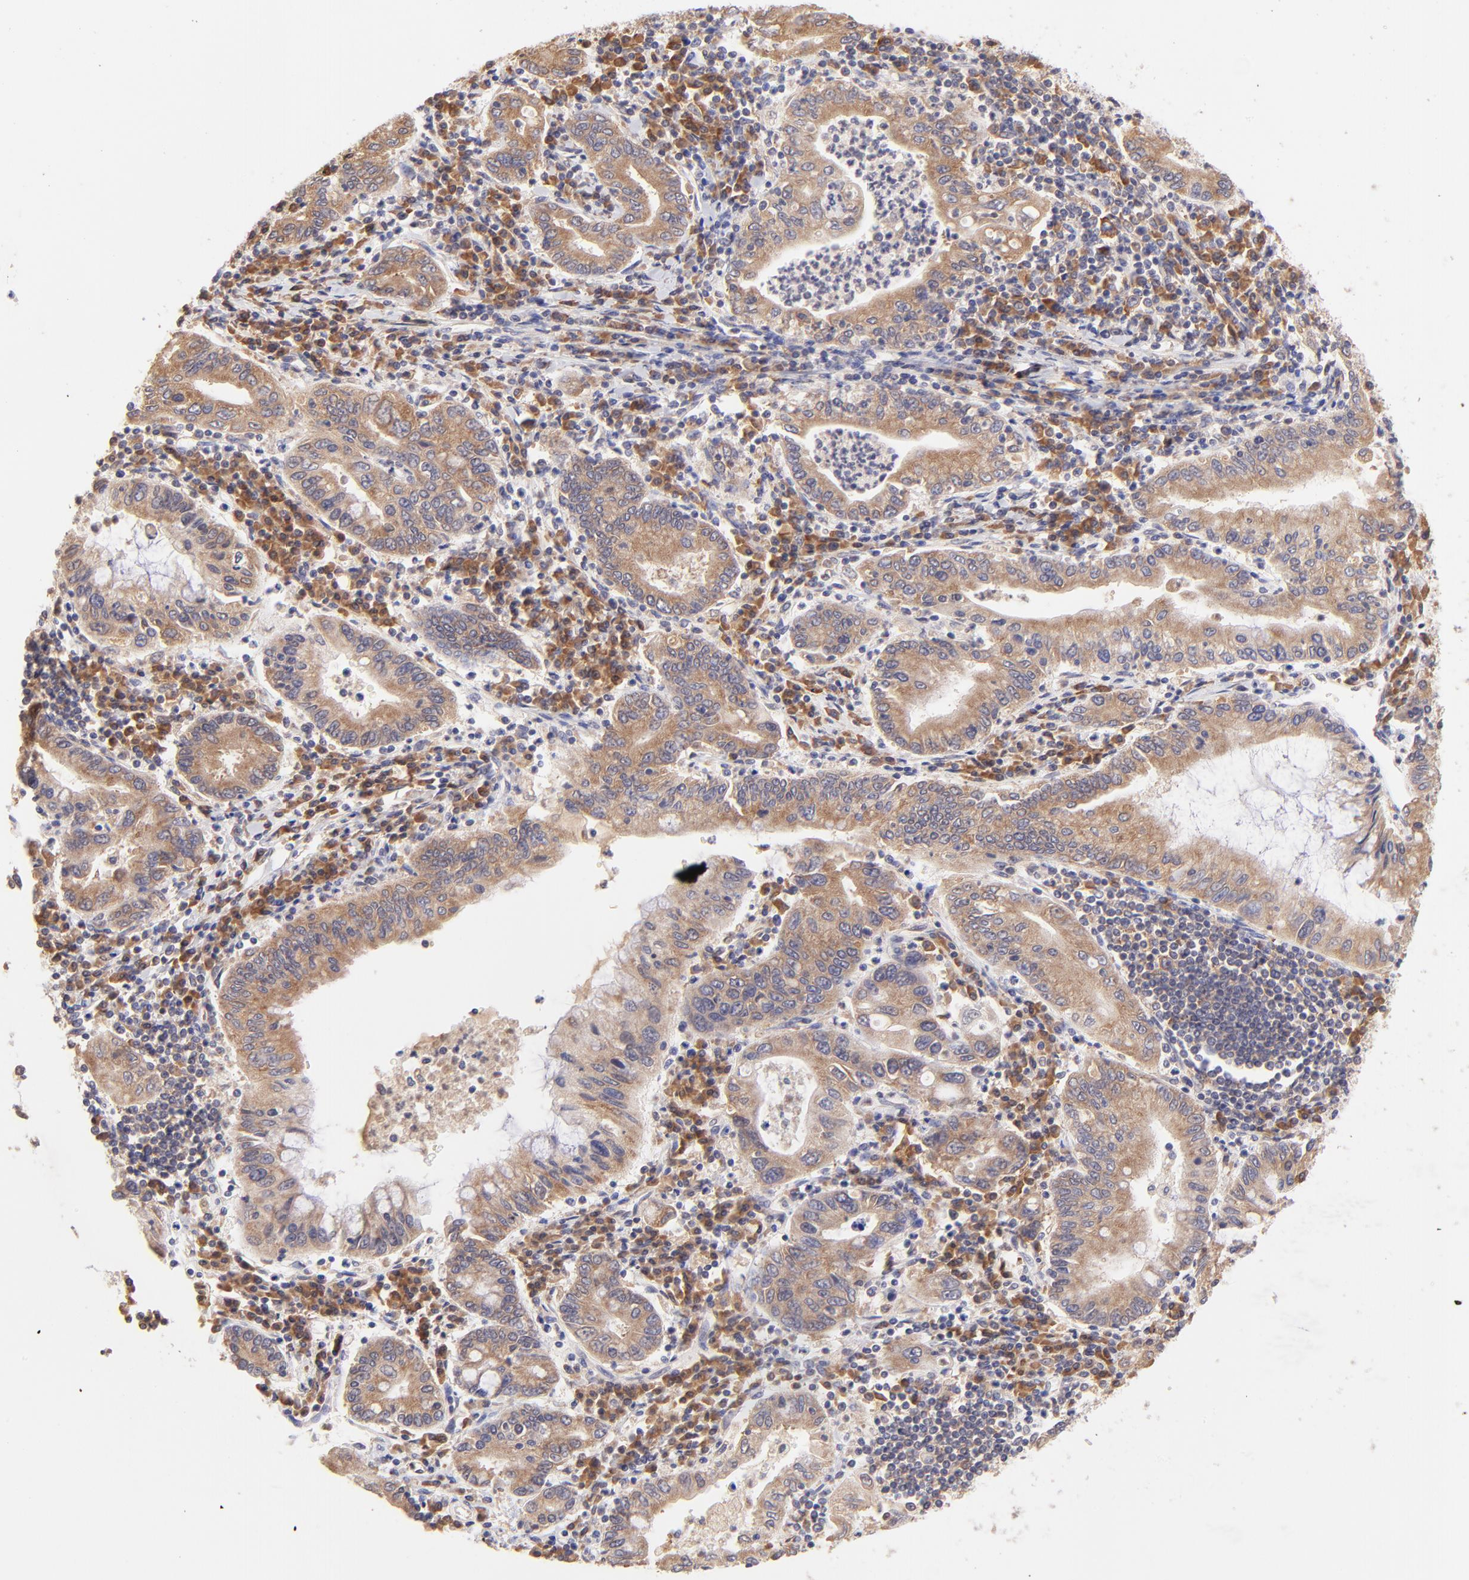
{"staining": {"intensity": "moderate", "quantity": ">75%", "location": "cytoplasmic/membranous"}, "tissue": "stomach cancer", "cell_type": "Tumor cells", "image_type": "cancer", "snomed": [{"axis": "morphology", "description": "Normal tissue, NOS"}, {"axis": "morphology", "description": "Adenocarcinoma, NOS"}, {"axis": "topography", "description": "Esophagus"}, {"axis": "topography", "description": "Stomach, upper"}, {"axis": "topography", "description": "Peripheral nerve tissue"}], "caption": "Tumor cells display medium levels of moderate cytoplasmic/membranous positivity in about >75% of cells in stomach adenocarcinoma.", "gene": "RPL11", "patient": {"sex": "male", "age": 62}}